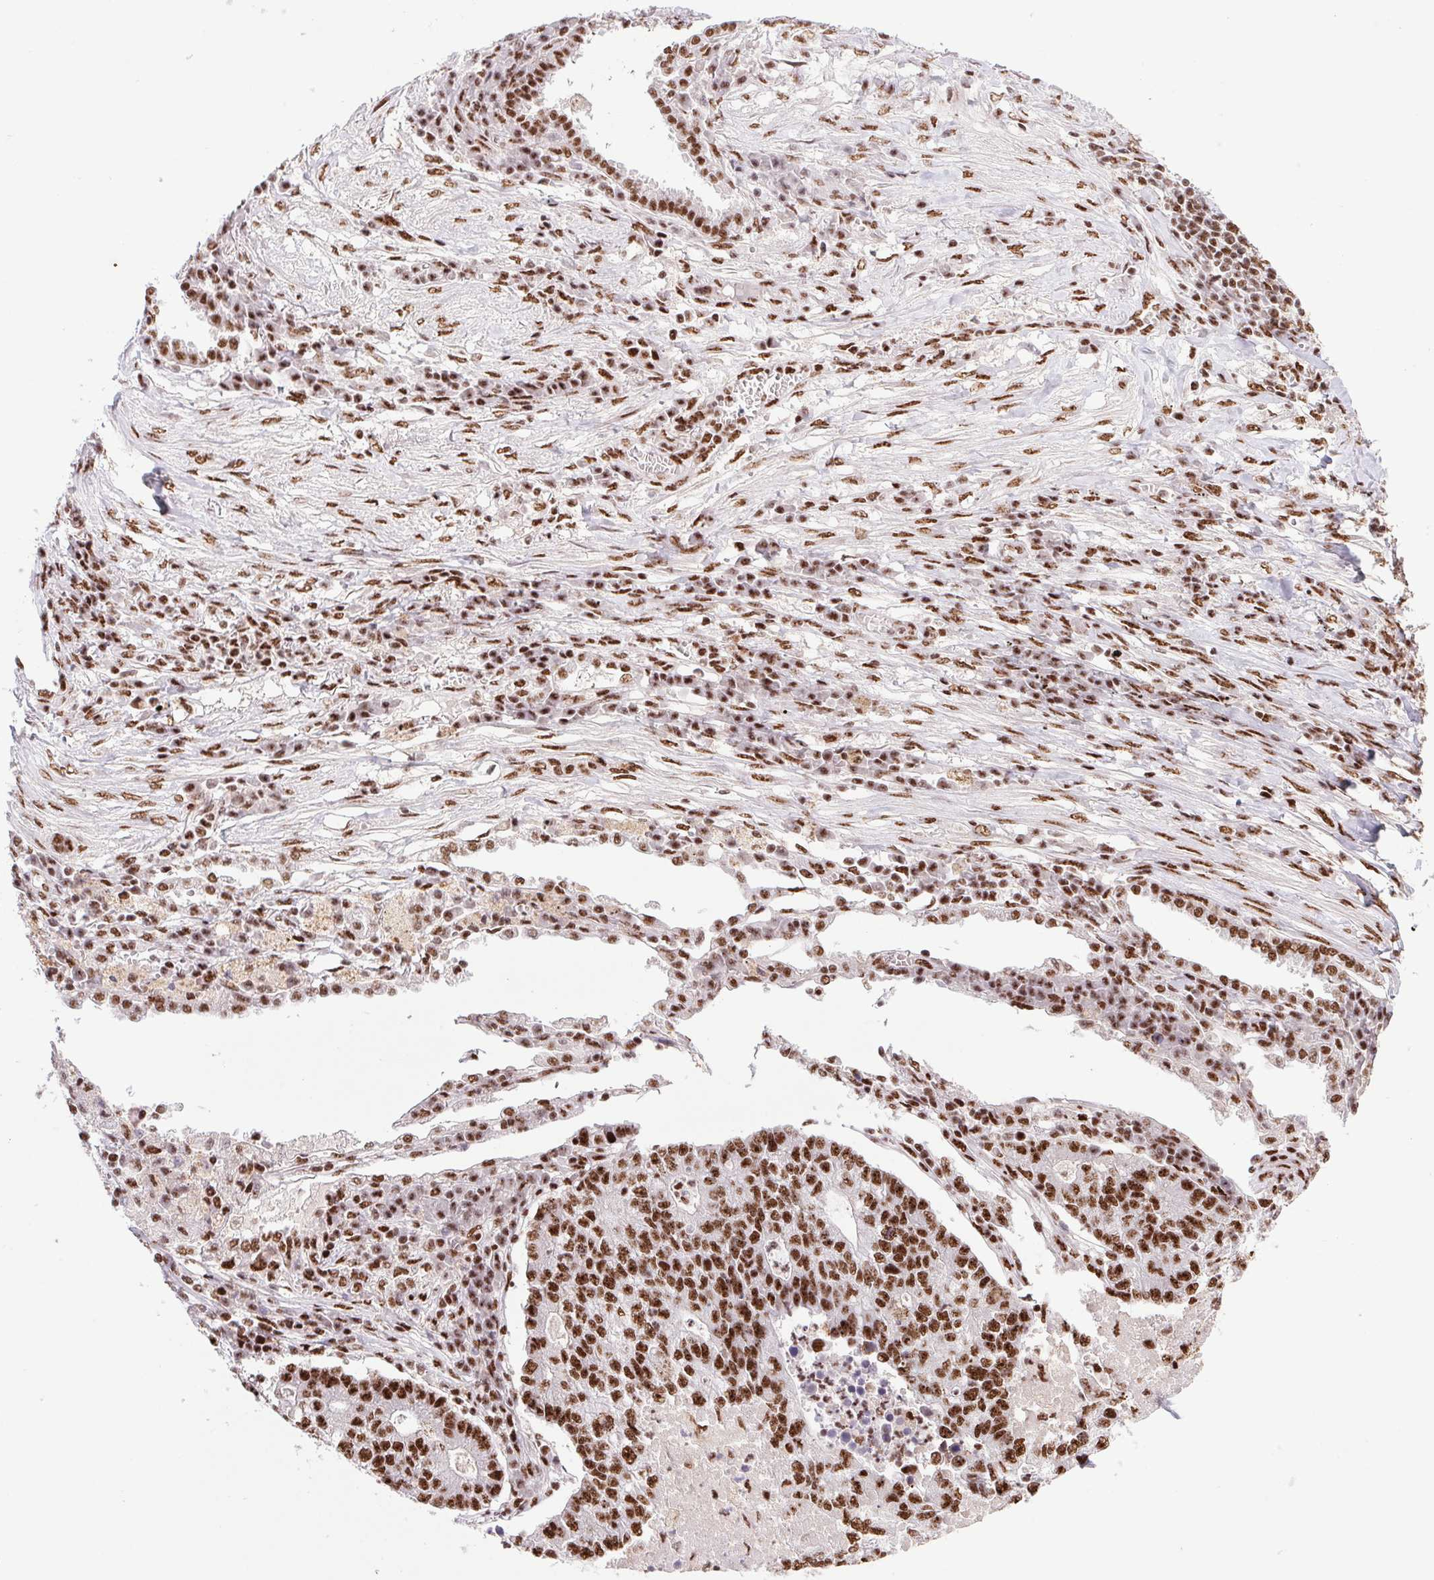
{"staining": {"intensity": "strong", "quantity": ">75%", "location": "nuclear"}, "tissue": "lung cancer", "cell_type": "Tumor cells", "image_type": "cancer", "snomed": [{"axis": "morphology", "description": "Adenocarcinoma, NOS"}, {"axis": "topography", "description": "Lung"}], "caption": "DAB (3,3'-diaminobenzidine) immunohistochemical staining of lung cancer reveals strong nuclear protein expression in about >75% of tumor cells.", "gene": "LDLRAD4", "patient": {"sex": "male", "age": 57}}